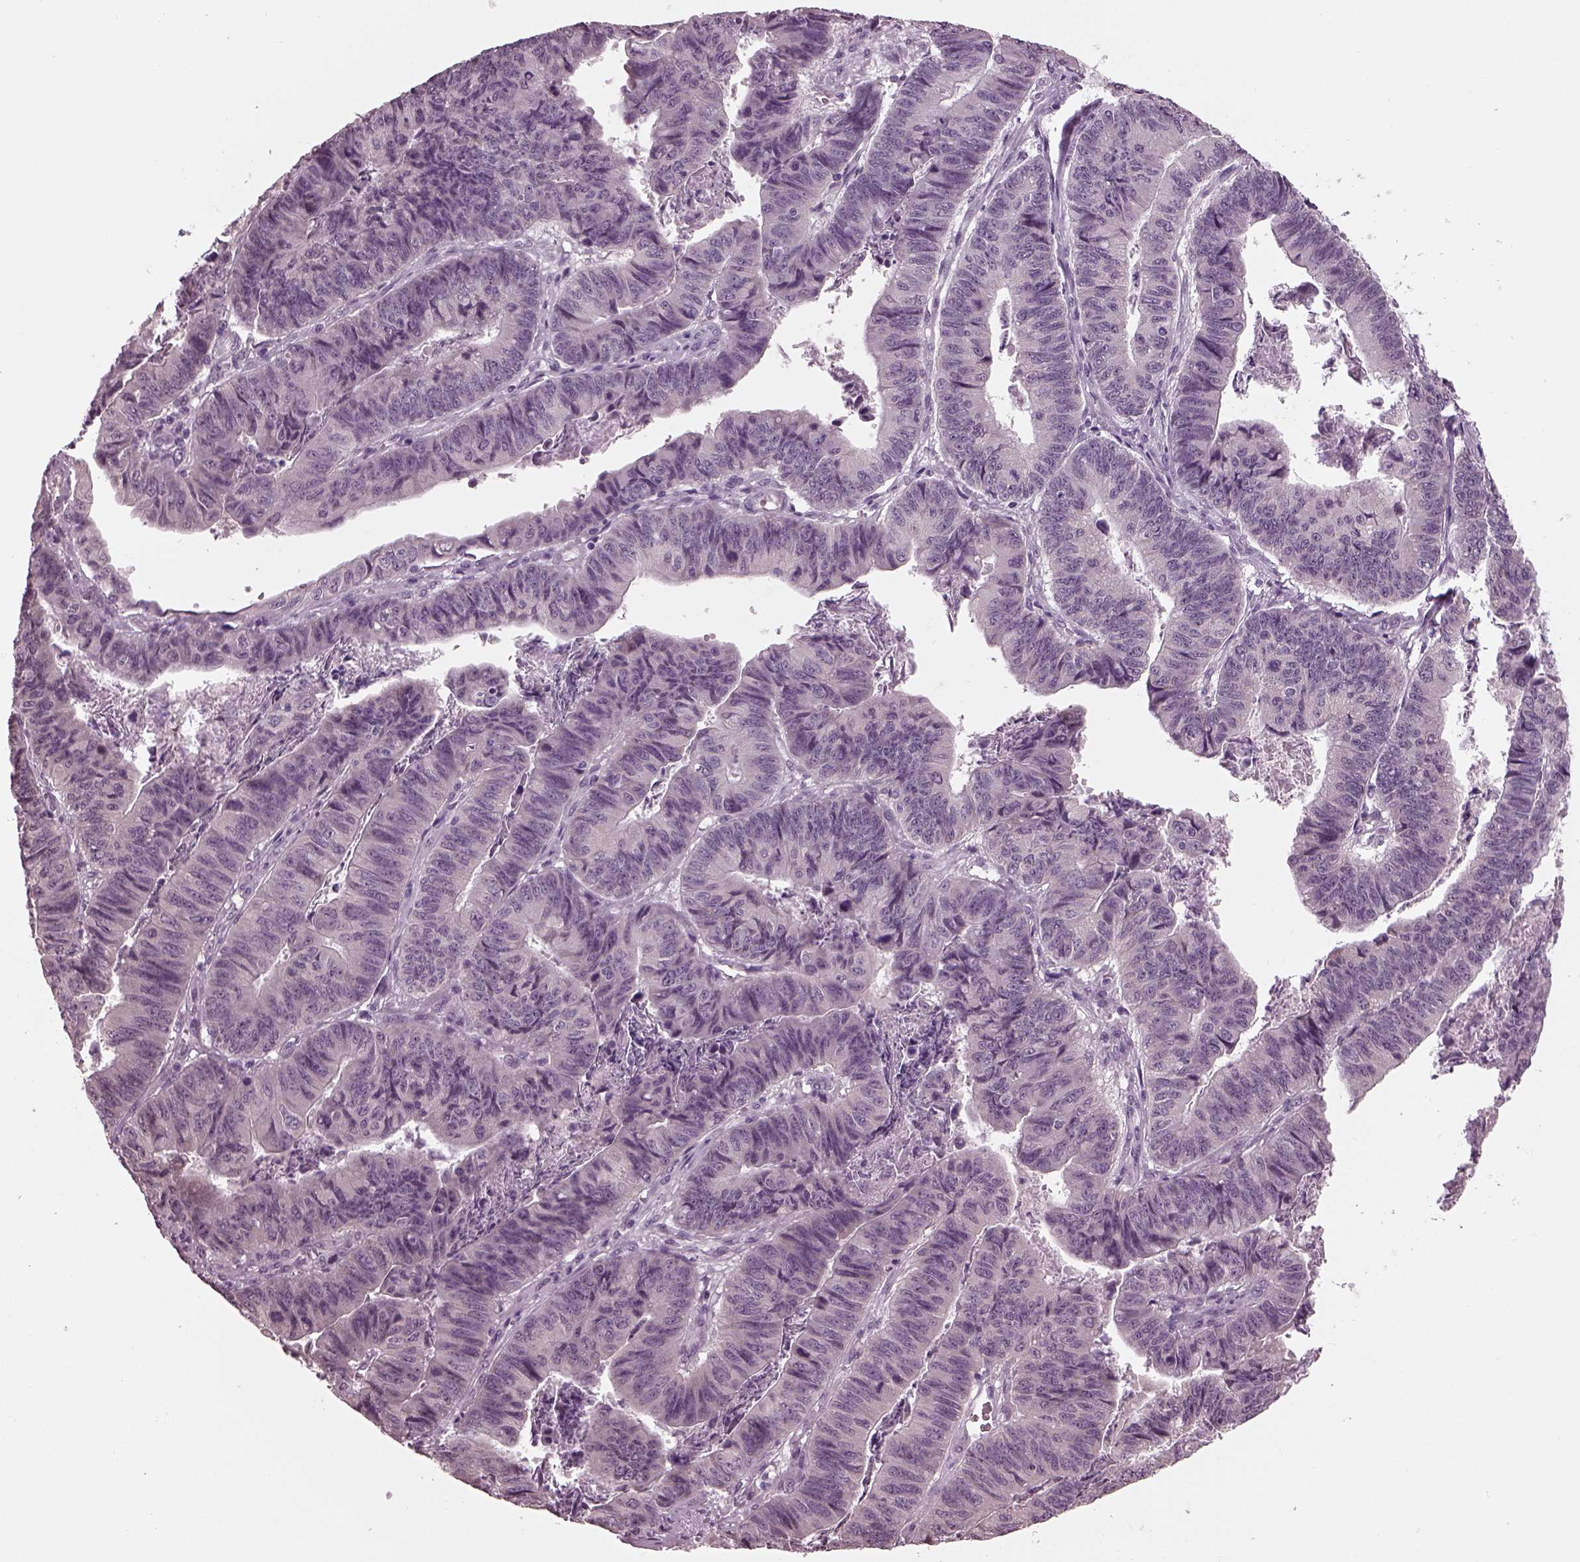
{"staining": {"intensity": "negative", "quantity": "none", "location": "none"}, "tissue": "stomach cancer", "cell_type": "Tumor cells", "image_type": "cancer", "snomed": [{"axis": "morphology", "description": "Adenocarcinoma, NOS"}, {"axis": "topography", "description": "Stomach, lower"}], "caption": "The image exhibits no significant positivity in tumor cells of stomach cancer. (Immunohistochemistry (ihc), brightfield microscopy, high magnification).", "gene": "CLCN4", "patient": {"sex": "male", "age": 77}}